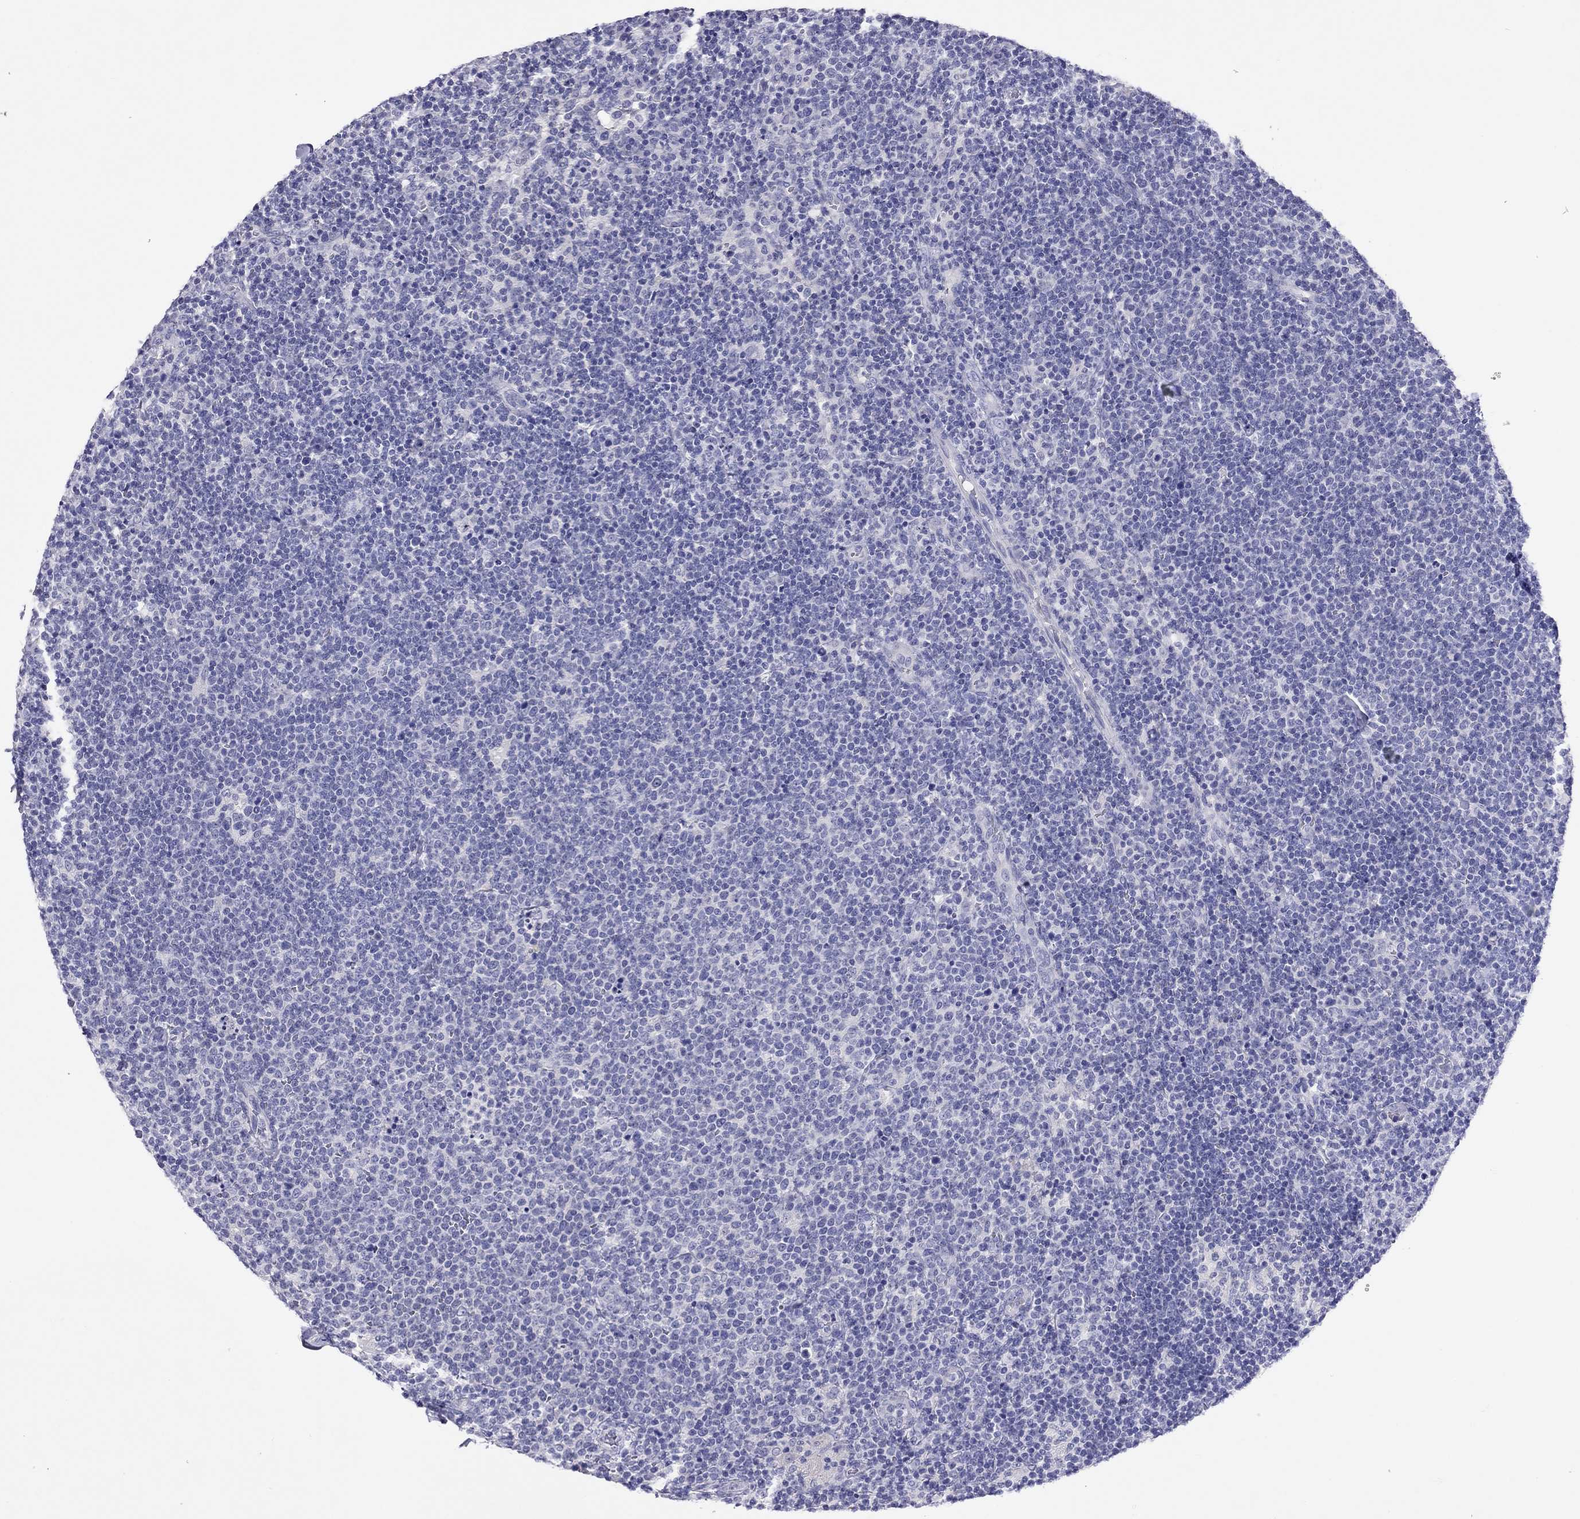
{"staining": {"intensity": "negative", "quantity": "none", "location": "none"}, "tissue": "lymphoma", "cell_type": "Tumor cells", "image_type": "cancer", "snomed": [{"axis": "morphology", "description": "Malignant lymphoma, non-Hodgkin's type, High grade"}, {"axis": "topography", "description": "Lymph node"}], "caption": "This is an IHC photomicrograph of human high-grade malignant lymphoma, non-Hodgkin's type. There is no positivity in tumor cells.", "gene": "CAPNS2", "patient": {"sex": "male", "age": 61}}